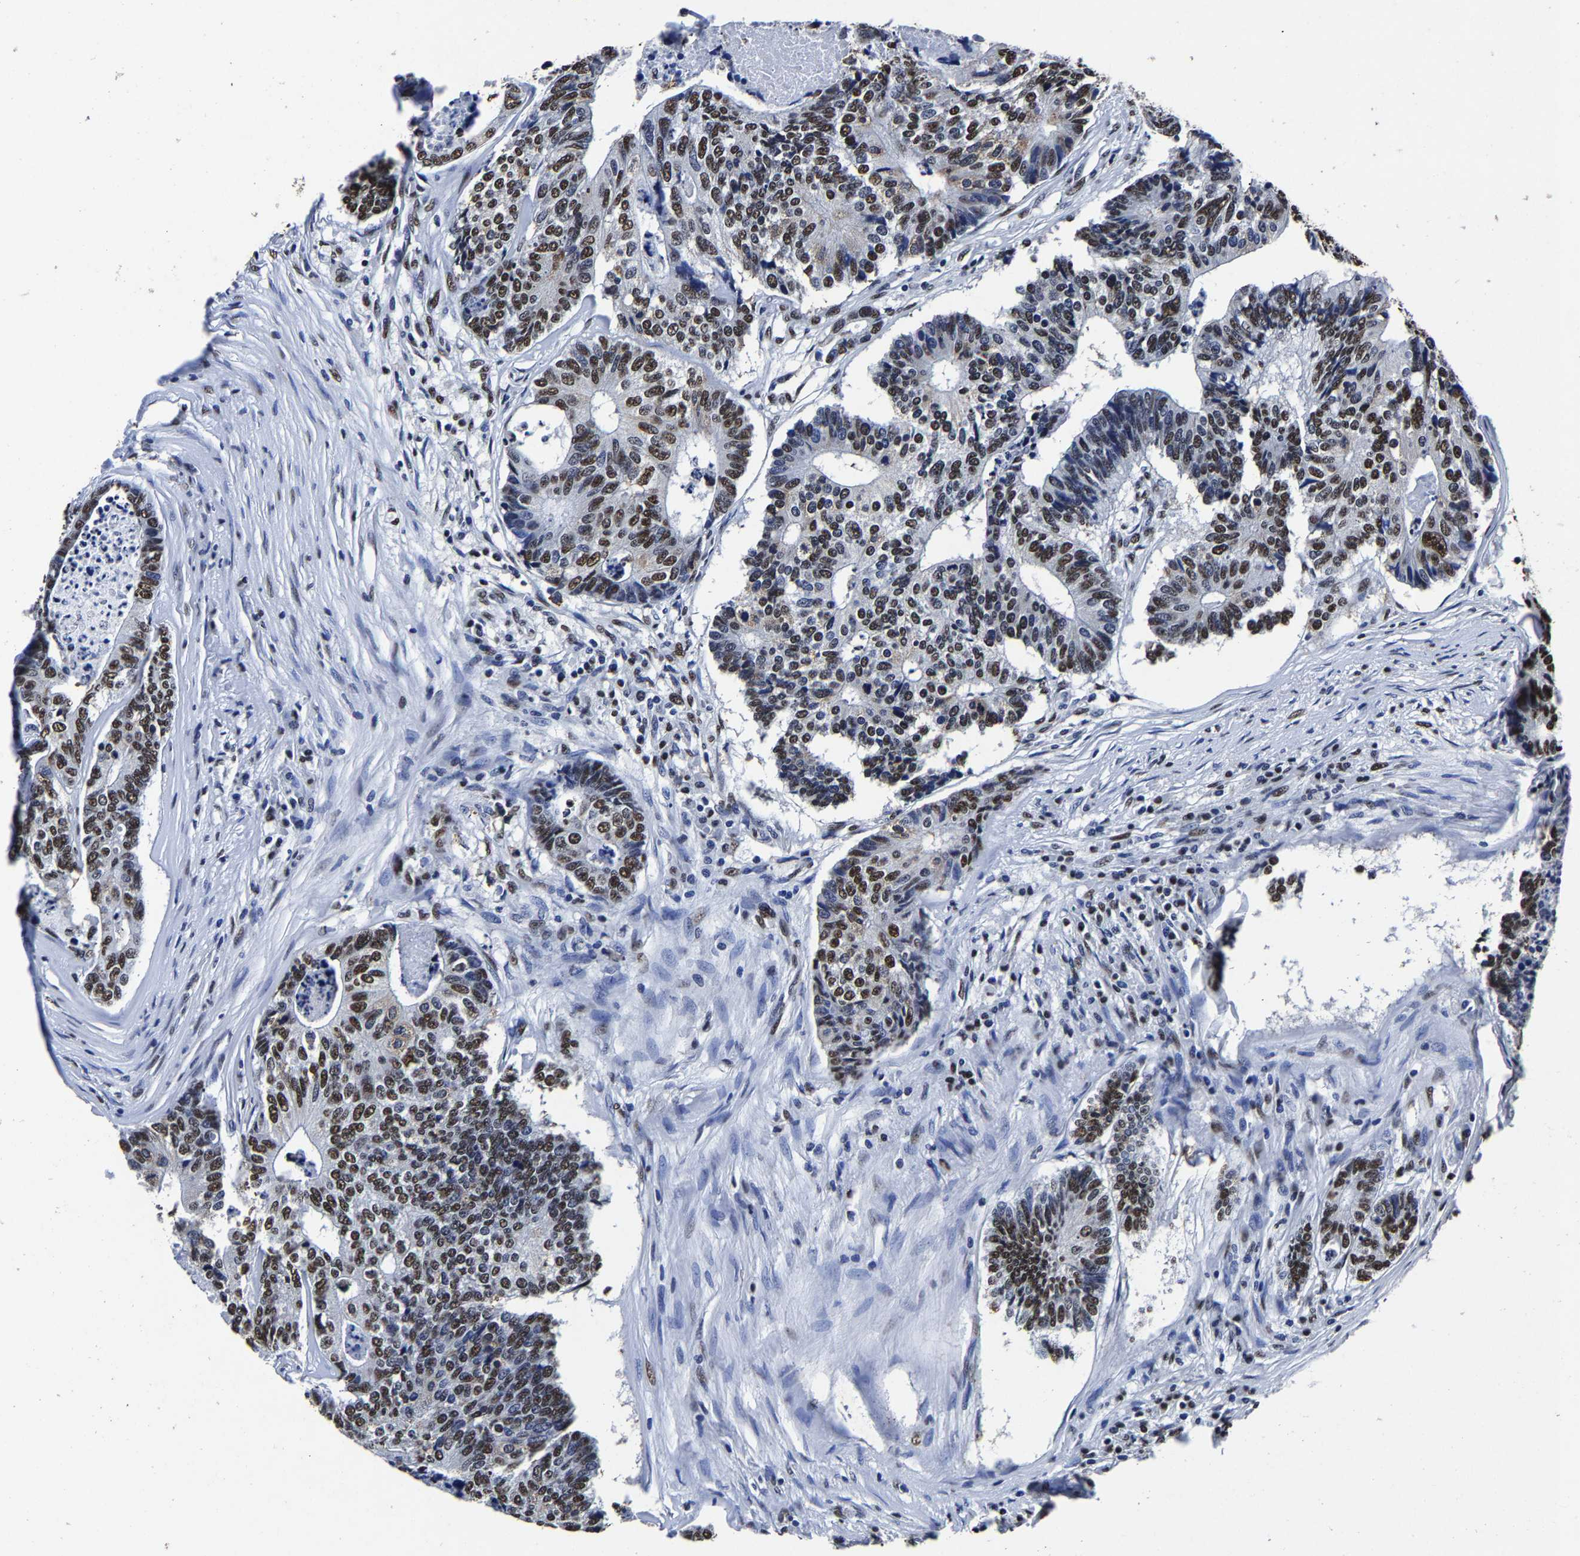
{"staining": {"intensity": "strong", "quantity": ">75%", "location": "nuclear"}, "tissue": "colorectal cancer", "cell_type": "Tumor cells", "image_type": "cancer", "snomed": [{"axis": "morphology", "description": "Adenocarcinoma, NOS"}, {"axis": "topography", "description": "Colon"}], "caption": "The immunohistochemical stain shows strong nuclear staining in tumor cells of colorectal cancer (adenocarcinoma) tissue.", "gene": "RBM45", "patient": {"sex": "female", "age": 67}}